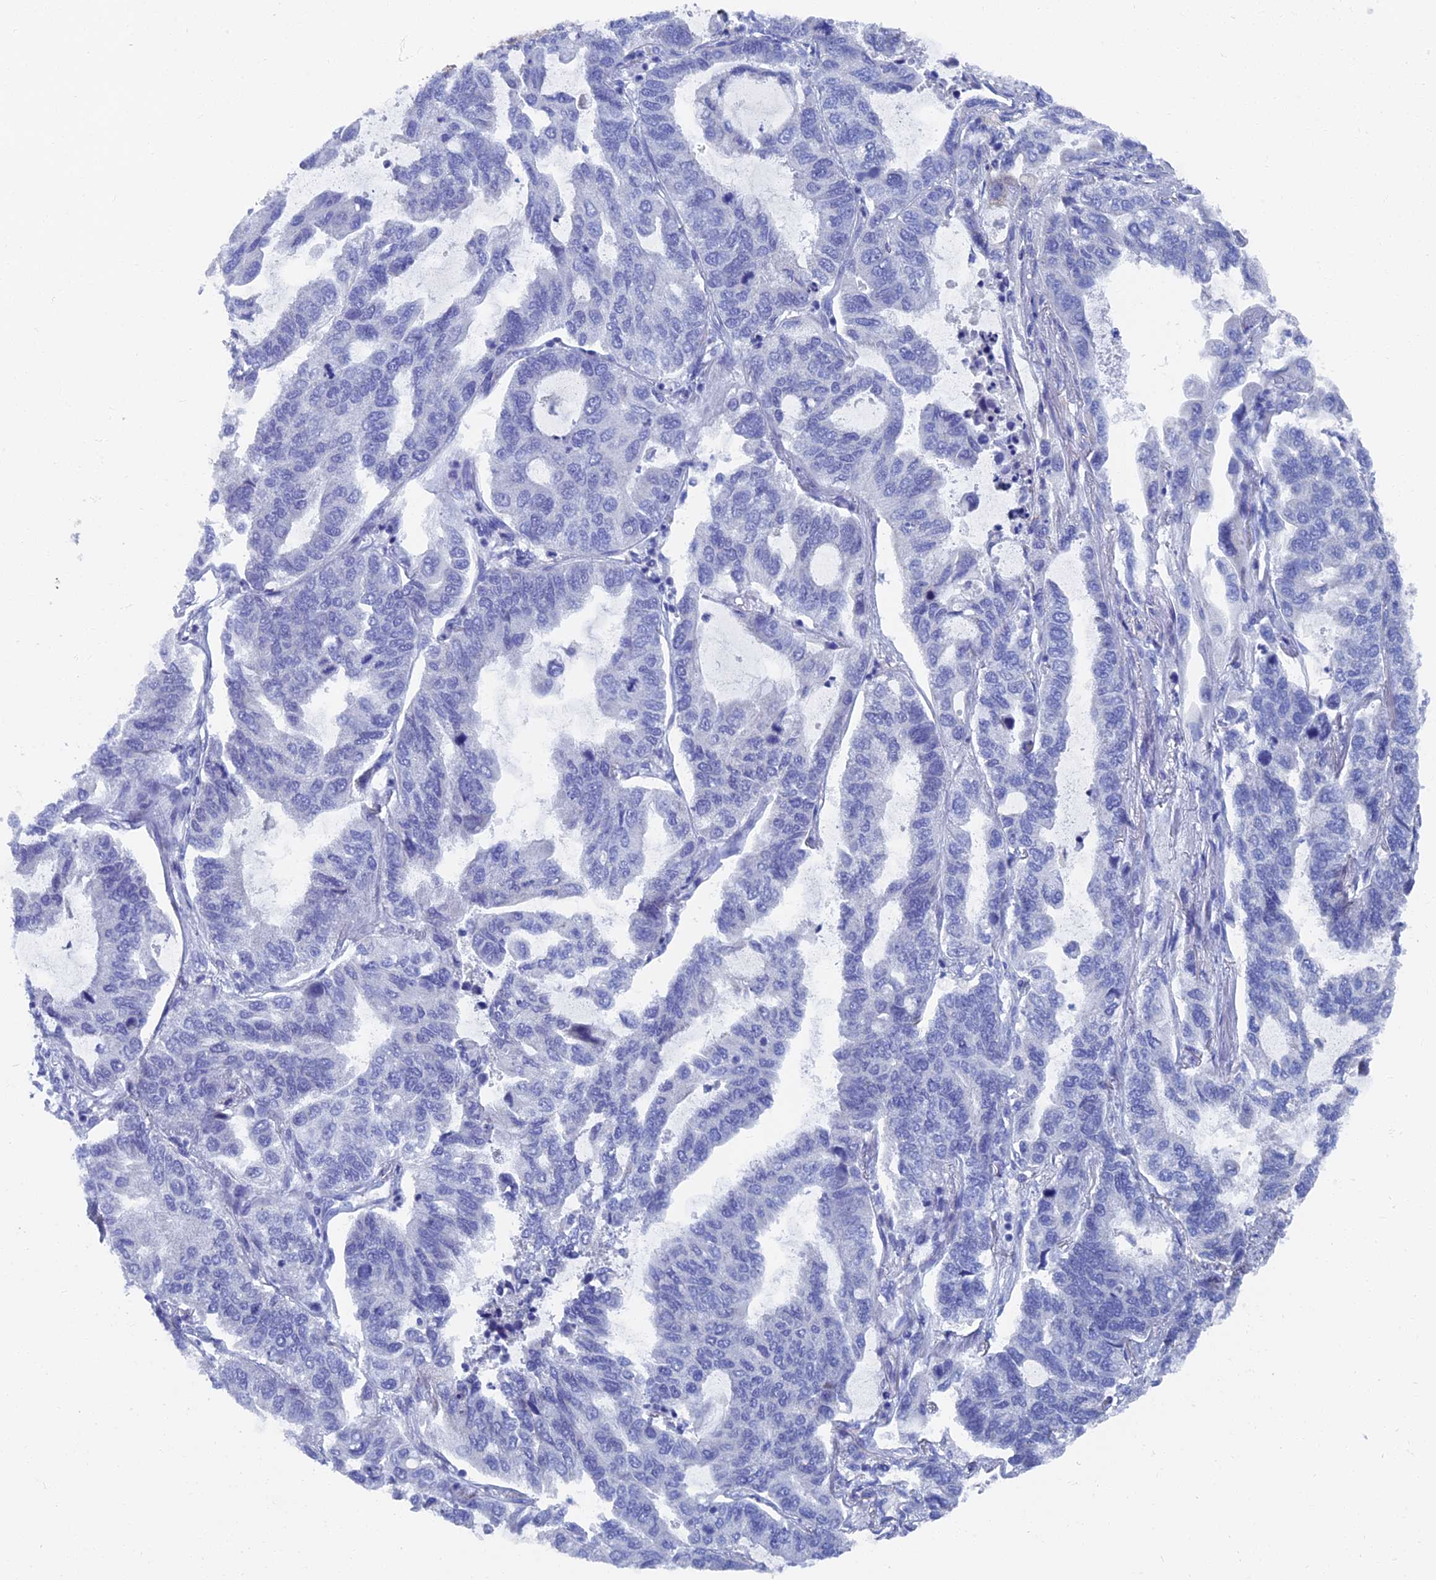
{"staining": {"intensity": "negative", "quantity": "none", "location": "none"}, "tissue": "lung cancer", "cell_type": "Tumor cells", "image_type": "cancer", "snomed": [{"axis": "morphology", "description": "Adenocarcinoma, NOS"}, {"axis": "topography", "description": "Lung"}], "caption": "The image displays no staining of tumor cells in adenocarcinoma (lung). The staining was performed using DAB to visualize the protein expression in brown, while the nuclei were stained in blue with hematoxylin (Magnification: 20x).", "gene": "OAT", "patient": {"sex": "male", "age": 64}}